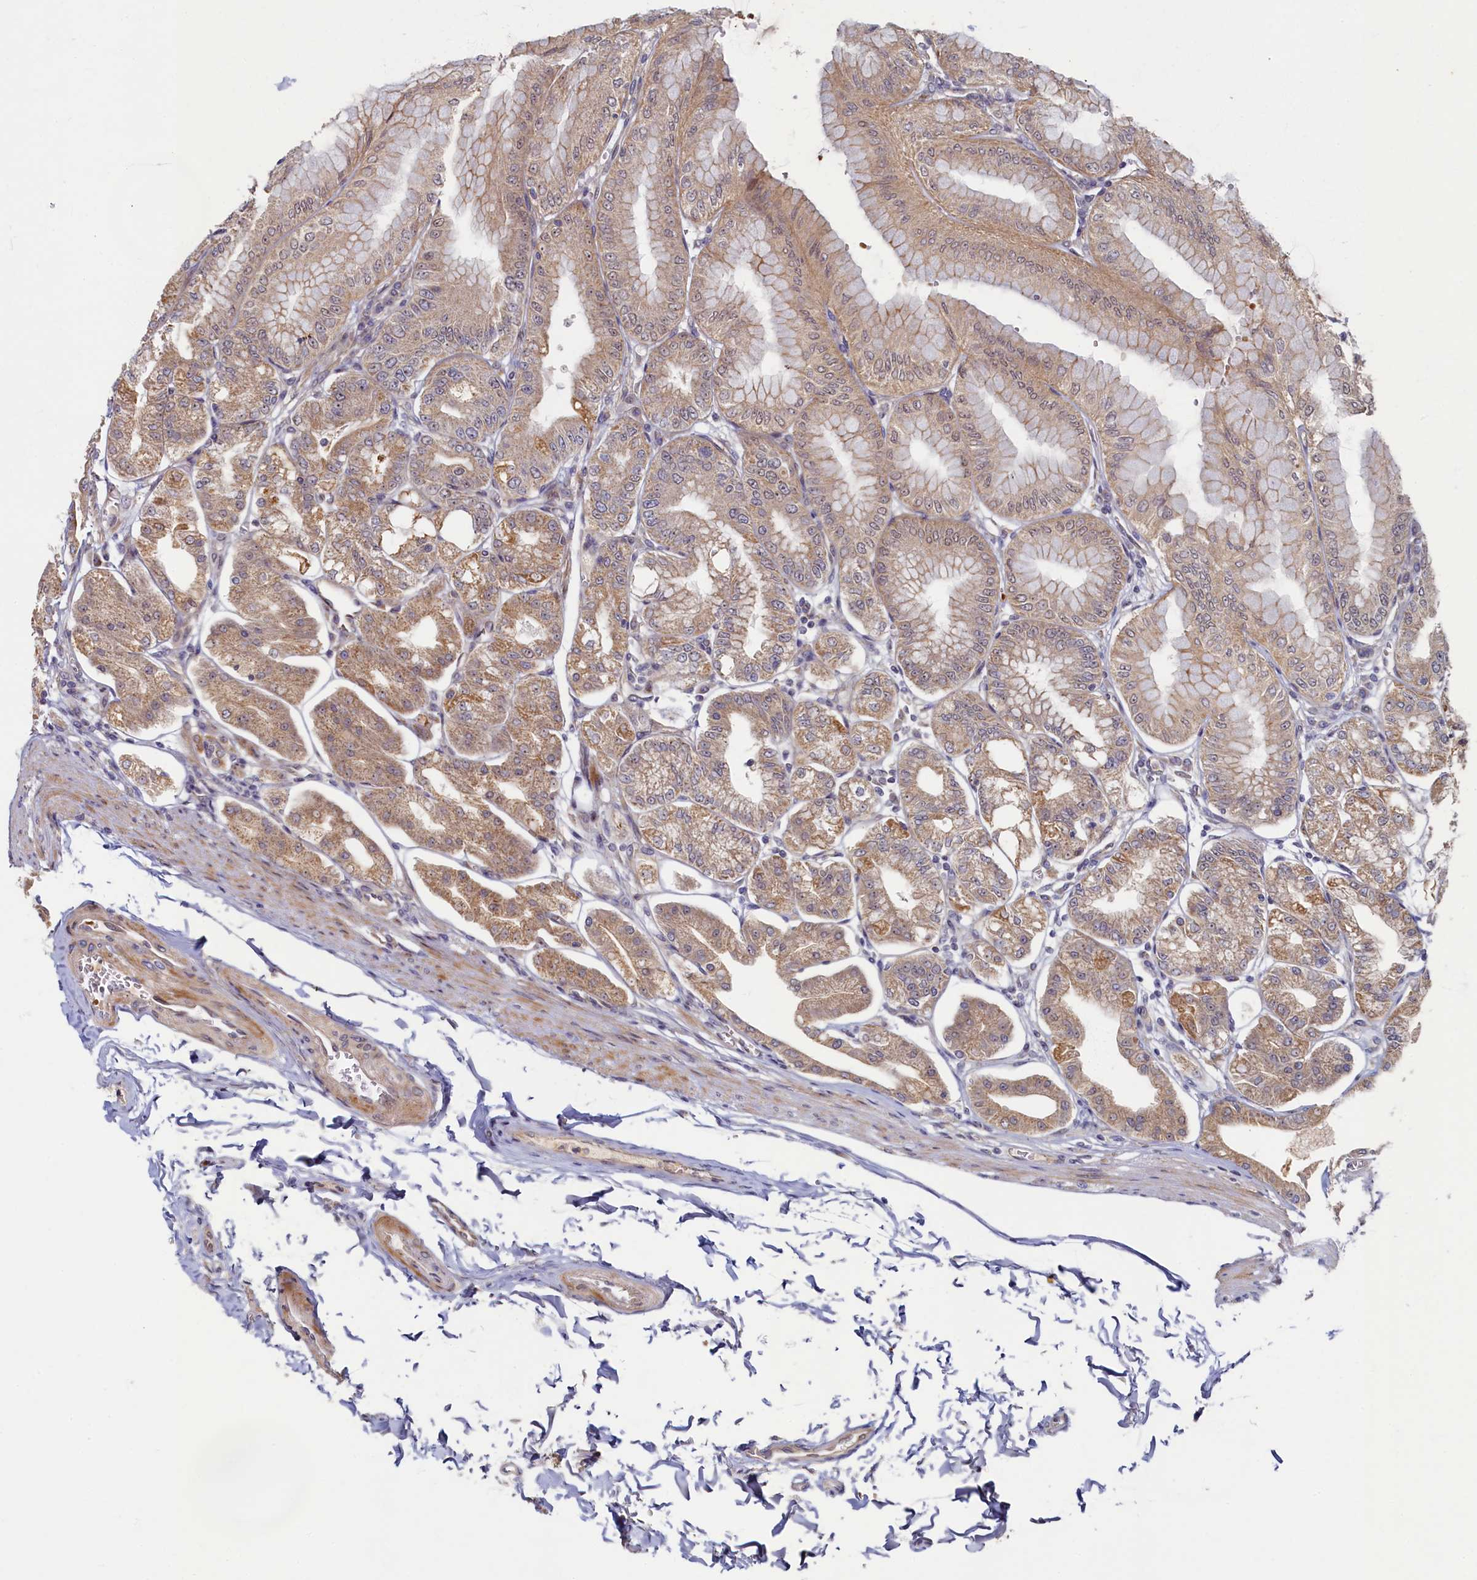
{"staining": {"intensity": "moderate", "quantity": "25%-75%", "location": "cytoplasmic/membranous"}, "tissue": "stomach", "cell_type": "Glandular cells", "image_type": "normal", "snomed": [{"axis": "morphology", "description": "Normal tissue, NOS"}, {"axis": "topography", "description": "Stomach, lower"}], "caption": "Protein expression analysis of benign stomach exhibits moderate cytoplasmic/membranous expression in about 25%-75% of glandular cells. (DAB = brown stain, brightfield microscopy at high magnification).", "gene": "CEP20", "patient": {"sex": "male", "age": 71}}